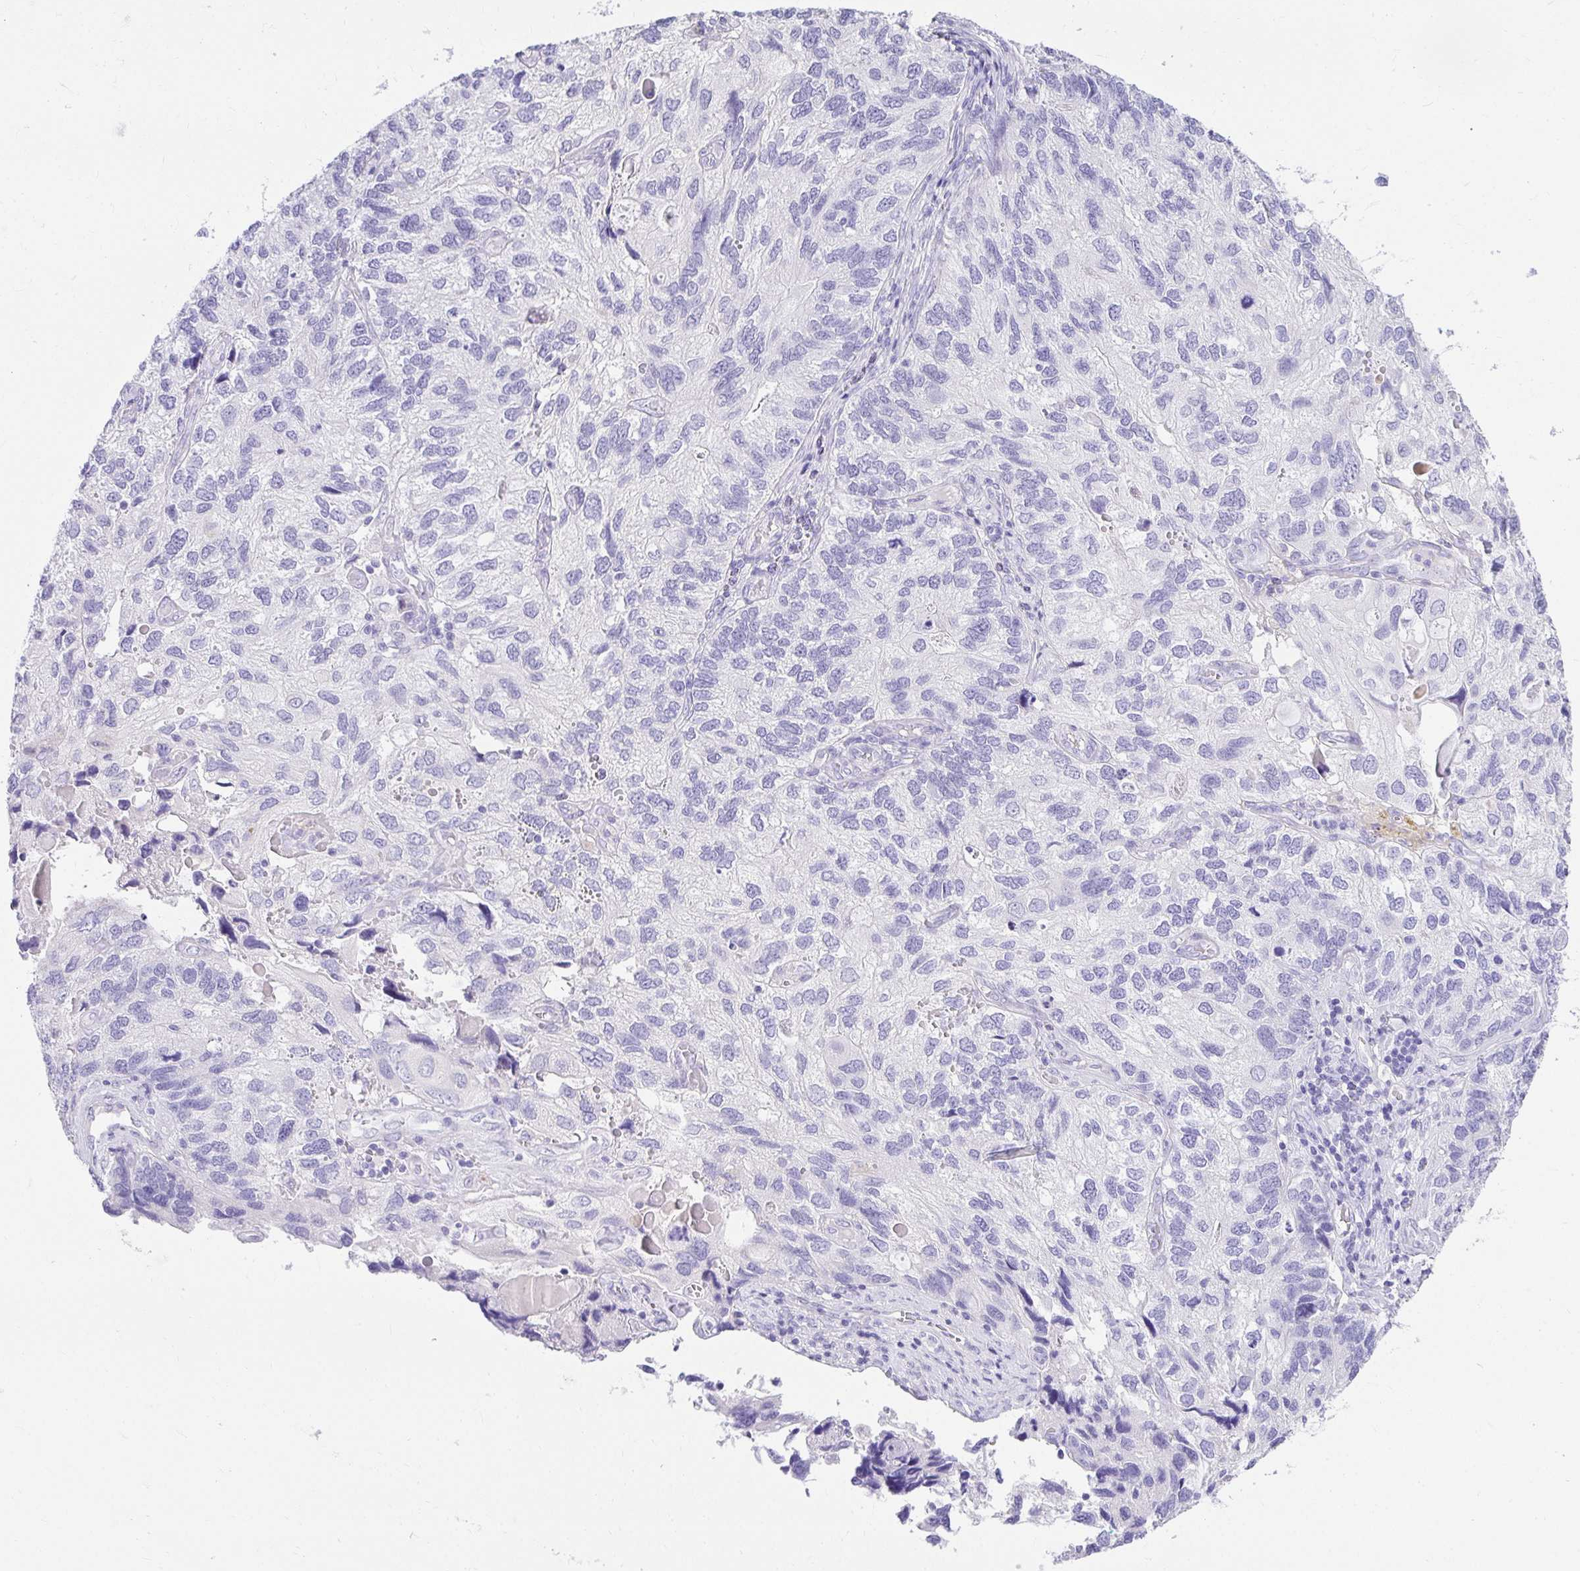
{"staining": {"intensity": "negative", "quantity": "none", "location": "none"}, "tissue": "endometrial cancer", "cell_type": "Tumor cells", "image_type": "cancer", "snomed": [{"axis": "morphology", "description": "Carcinoma, NOS"}, {"axis": "topography", "description": "Uterus"}], "caption": "A high-resolution micrograph shows immunohistochemistry staining of endometrial cancer (carcinoma), which shows no significant staining in tumor cells.", "gene": "CHAT", "patient": {"sex": "female", "age": 76}}